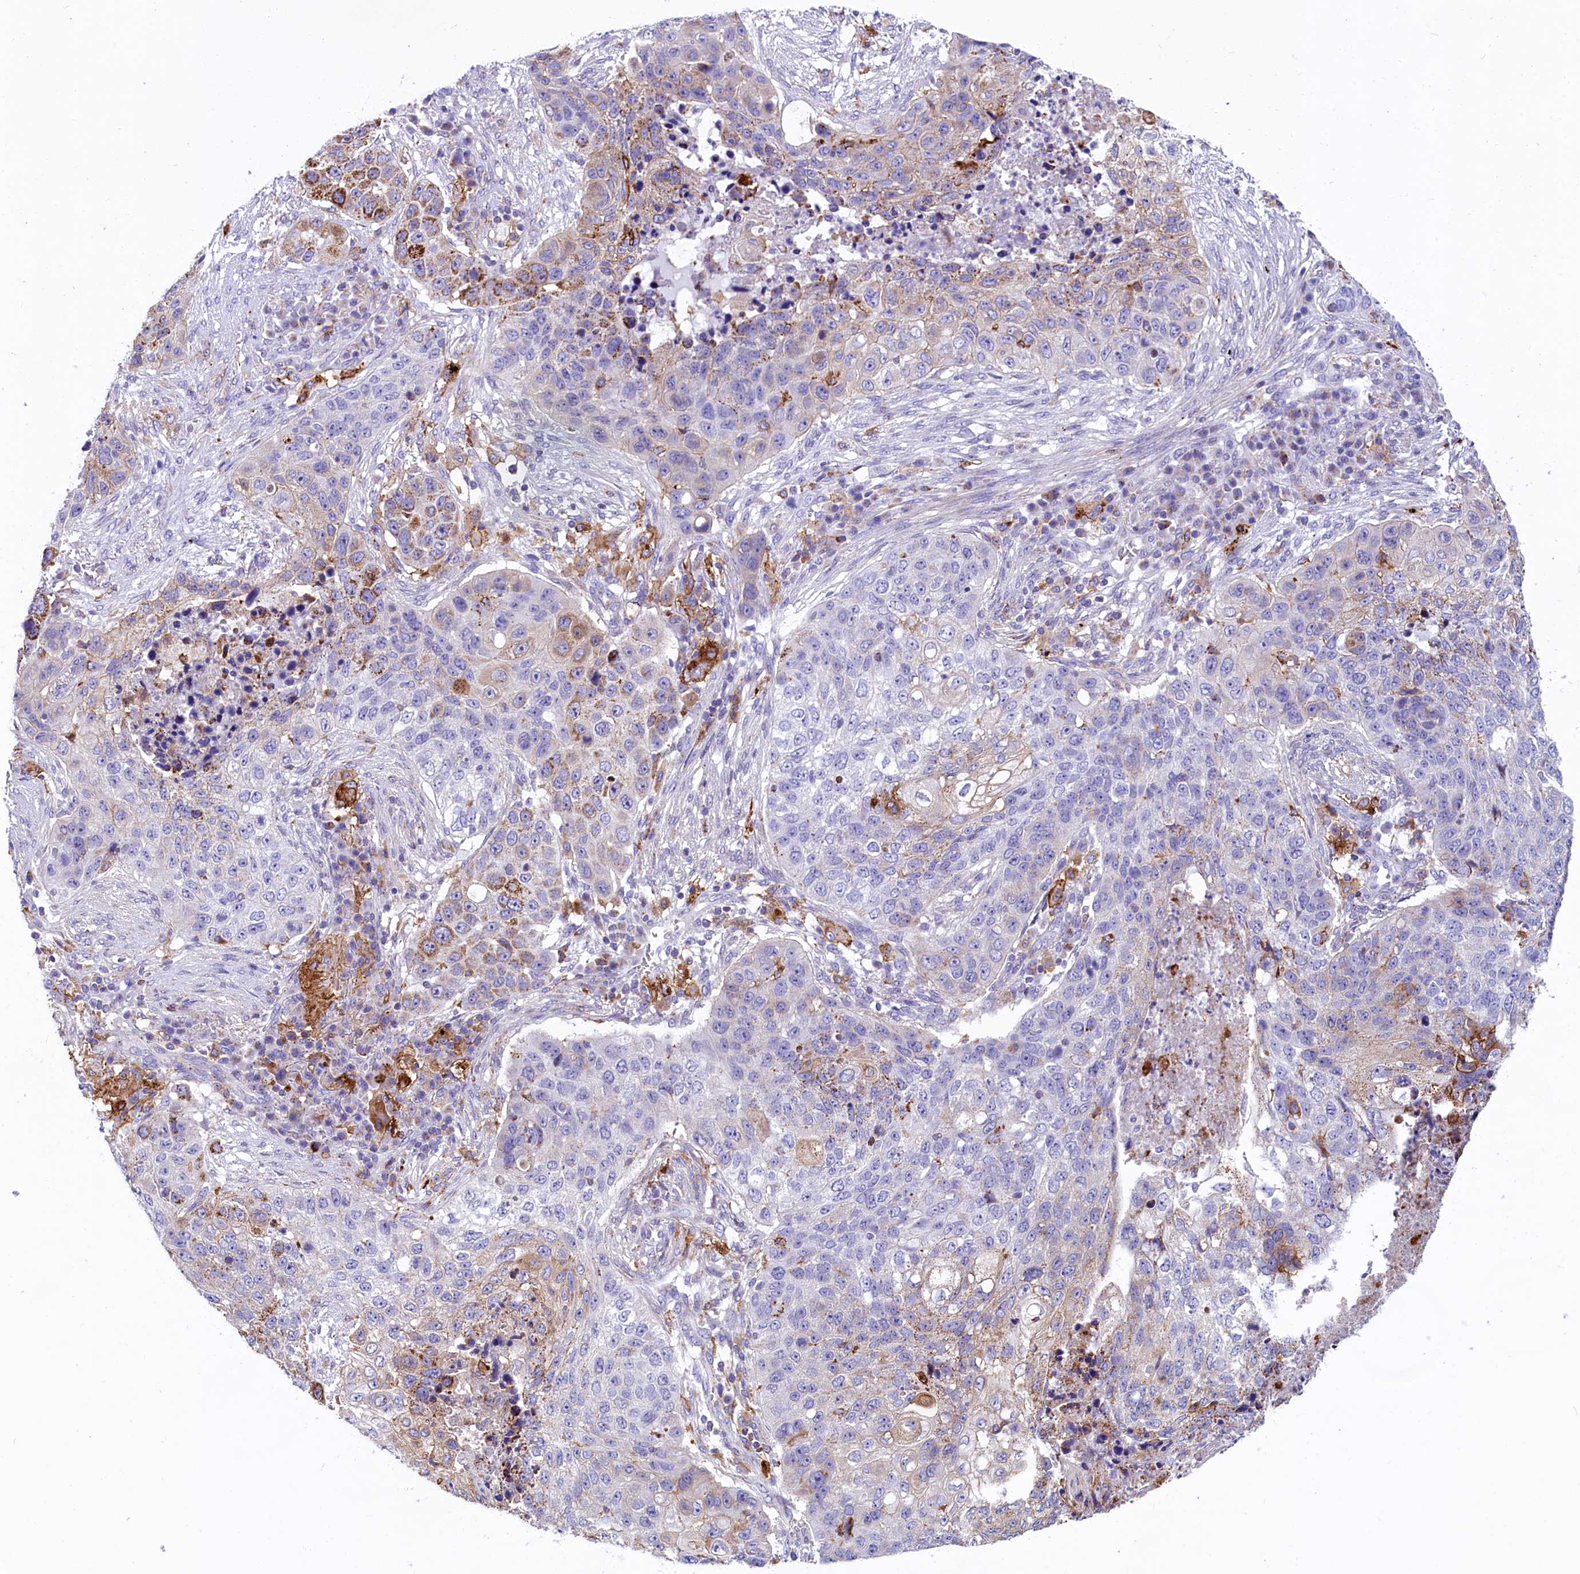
{"staining": {"intensity": "strong", "quantity": "<25%", "location": "cytoplasmic/membranous"}, "tissue": "lung cancer", "cell_type": "Tumor cells", "image_type": "cancer", "snomed": [{"axis": "morphology", "description": "Squamous cell carcinoma, NOS"}, {"axis": "topography", "description": "Lung"}], "caption": "The histopathology image reveals staining of squamous cell carcinoma (lung), revealing strong cytoplasmic/membranous protein staining (brown color) within tumor cells.", "gene": "IL20RA", "patient": {"sex": "female", "age": 63}}